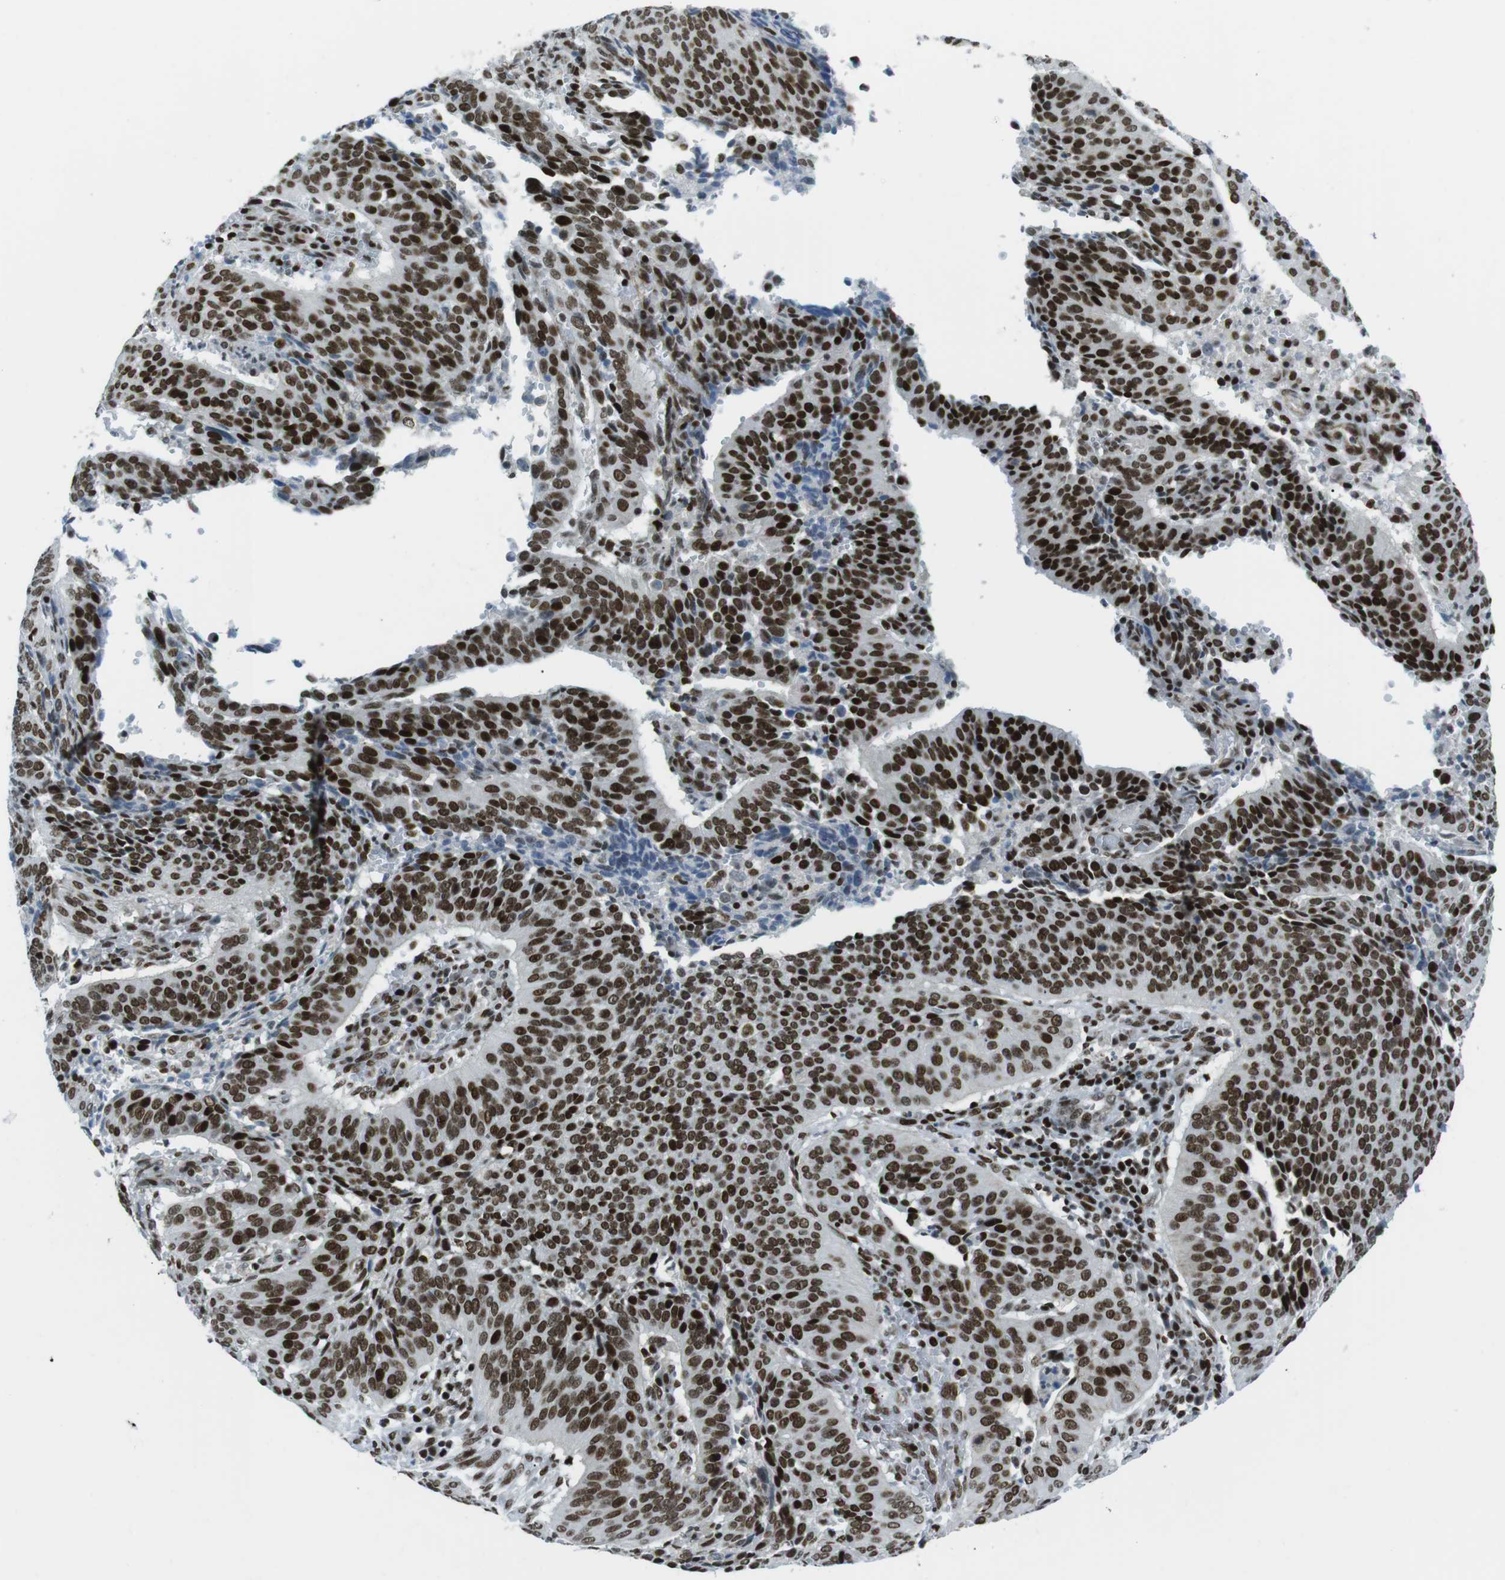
{"staining": {"intensity": "strong", "quantity": ">75%", "location": "nuclear"}, "tissue": "cervical cancer", "cell_type": "Tumor cells", "image_type": "cancer", "snomed": [{"axis": "morphology", "description": "Normal tissue, NOS"}, {"axis": "morphology", "description": "Squamous cell carcinoma, NOS"}, {"axis": "topography", "description": "Cervix"}], "caption": "Brown immunohistochemical staining in cervical cancer exhibits strong nuclear positivity in approximately >75% of tumor cells.", "gene": "ARID1A", "patient": {"sex": "female", "age": 39}}